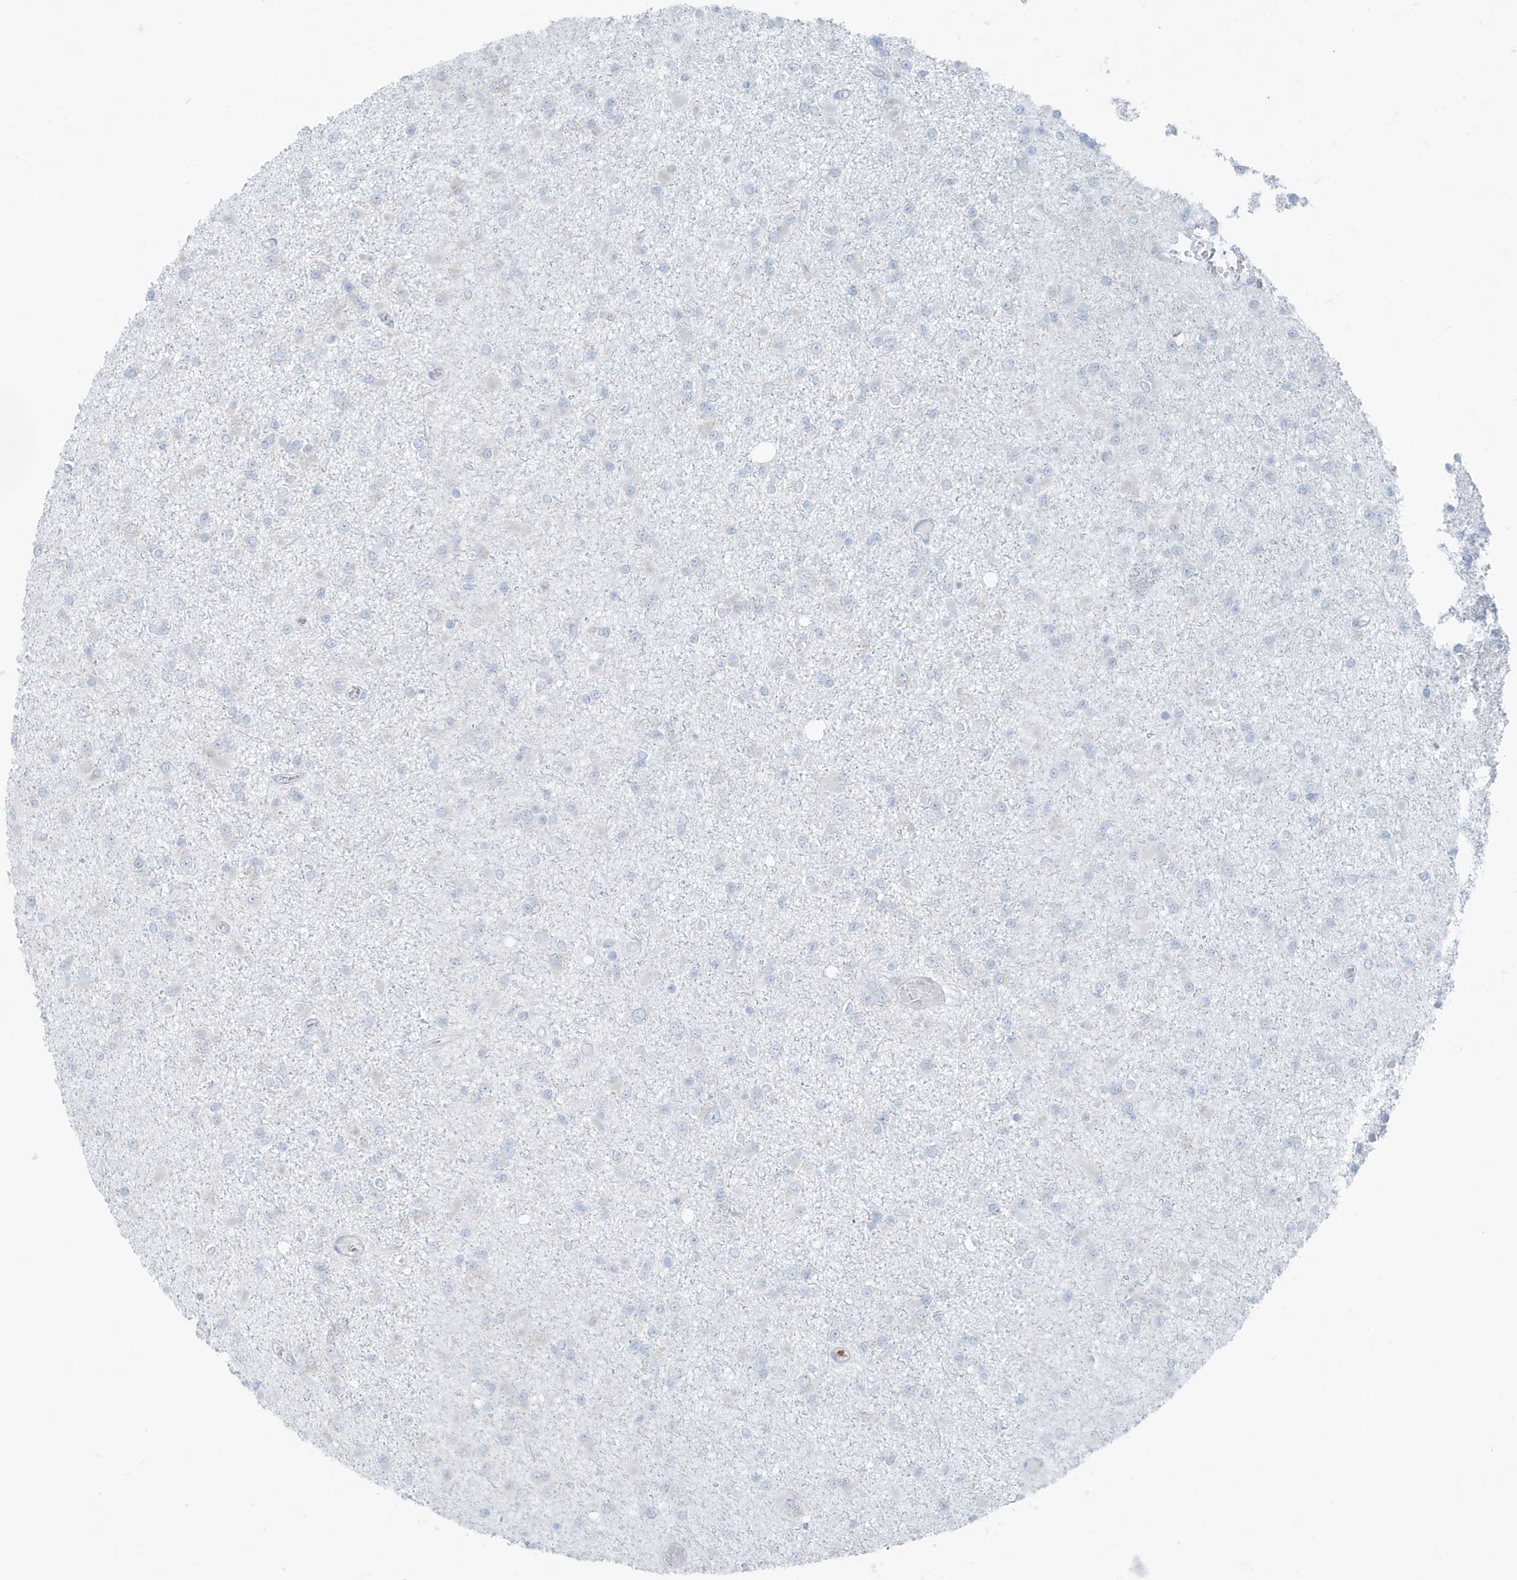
{"staining": {"intensity": "negative", "quantity": "none", "location": "none"}, "tissue": "glioma", "cell_type": "Tumor cells", "image_type": "cancer", "snomed": [{"axis": "morphology", "description": "Glioma, malignant, Low grade"}, {"axis": "topography", "description": "Brain"}], "caption": "A photomicrograph of human glioma is negative for staining in tumor cells.", "gene": "CCNJ", "patient": {"sex": "female", "age": 22}}